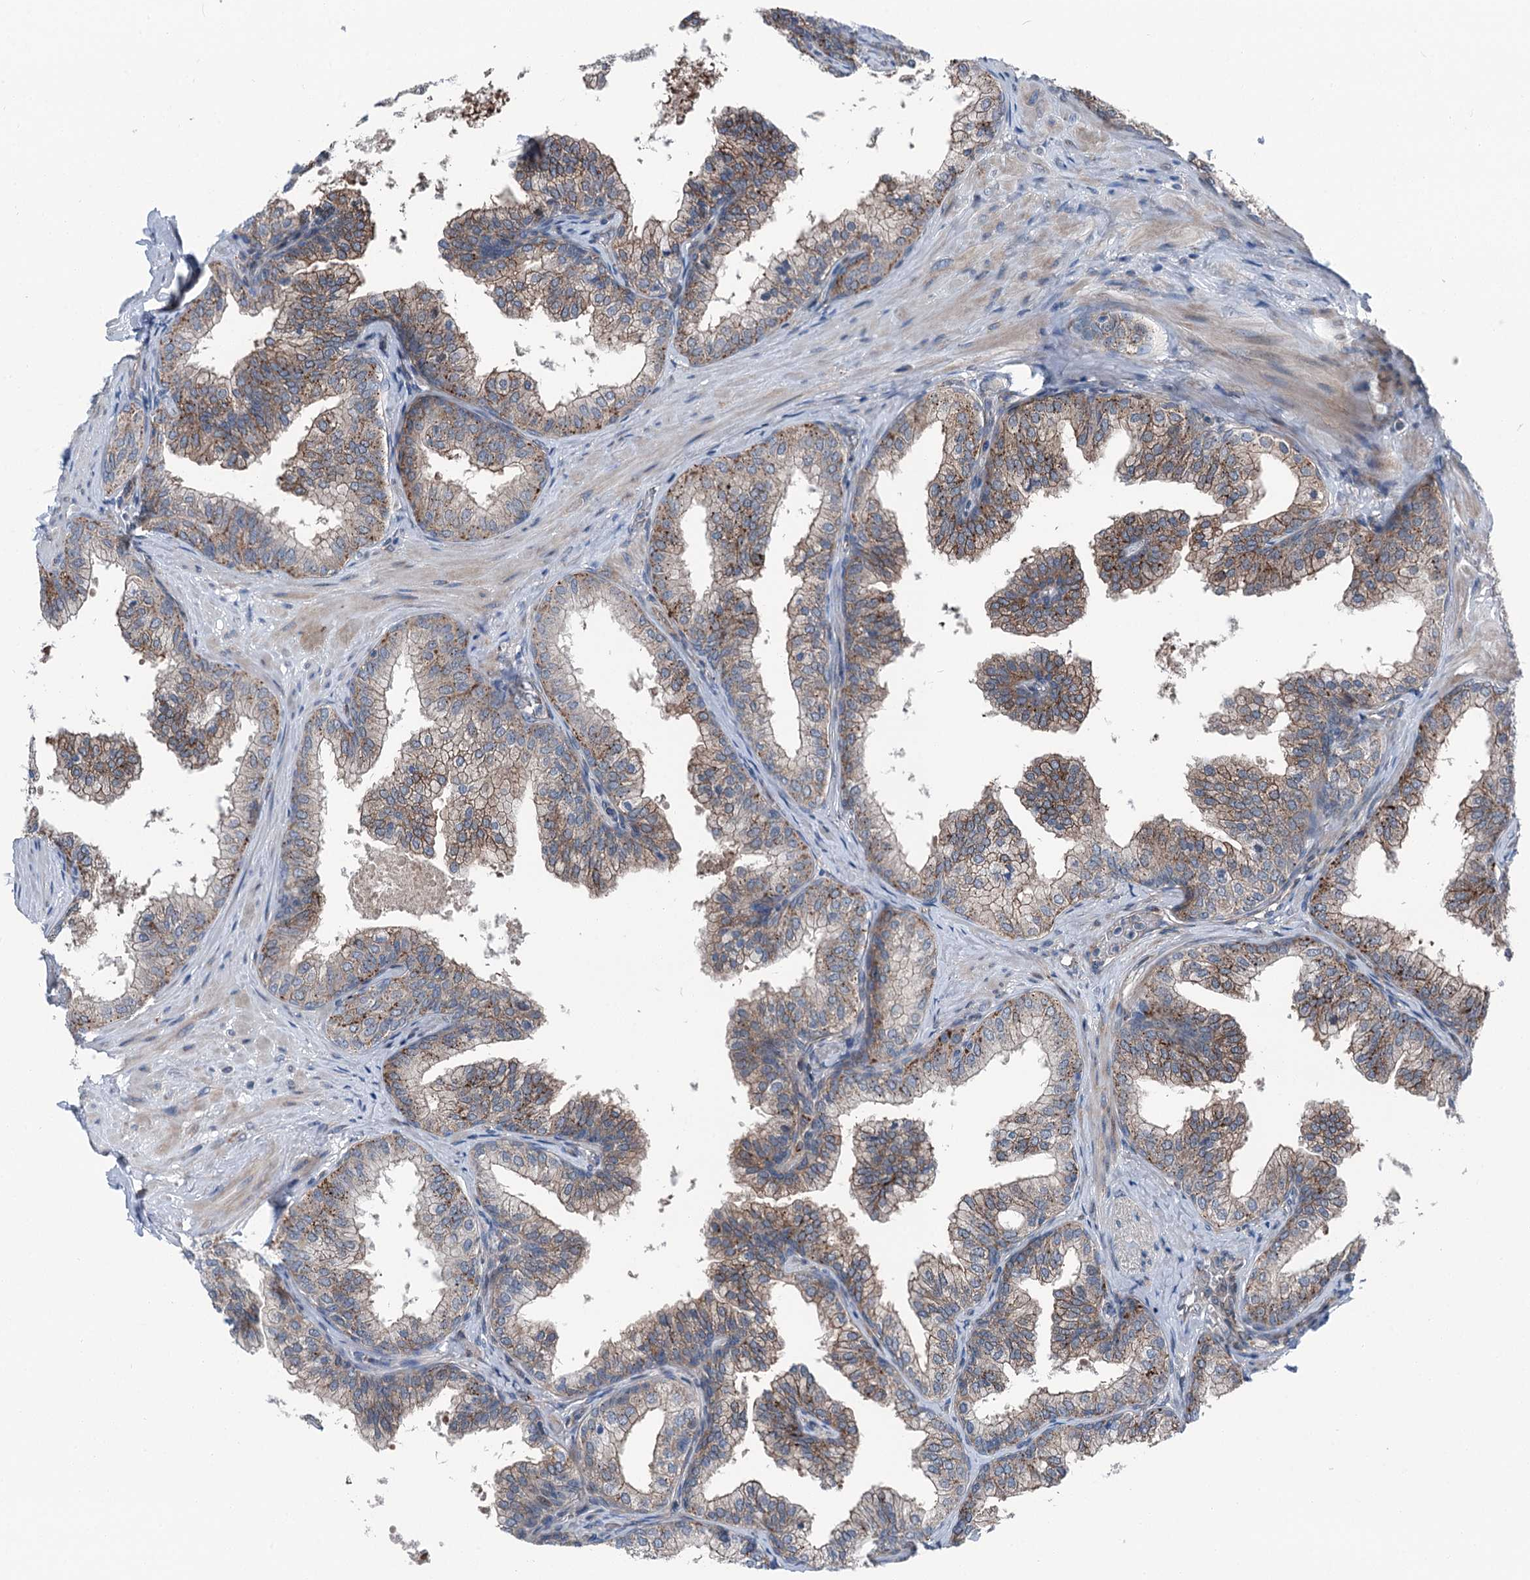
{"staining": {"intensity": "moderate", "quantity": "25%-75%", "location": "cytoplasmic/membranous"}, "tissue": "prostate", "cell_type": "Glandular cells", "image_type": "normal", "snomed": [{"axis": "morphology", "description": "Normal tissue, NOS"}, {"axis": "topography", "description": "Prostate"}], "caption": "Immunohistochemistry histopathology image of benign prostate: human prostate stained using immunohistochemistry (IHC) demonstrates medium levels of moderate protein expression localized specifically in the cytoplasmic/membranous of glandular cells, appearing as a cytoplasmic/membranous brown color.", "gene": "POLR1D", "patient": {"sex": "male", "age": 60}}